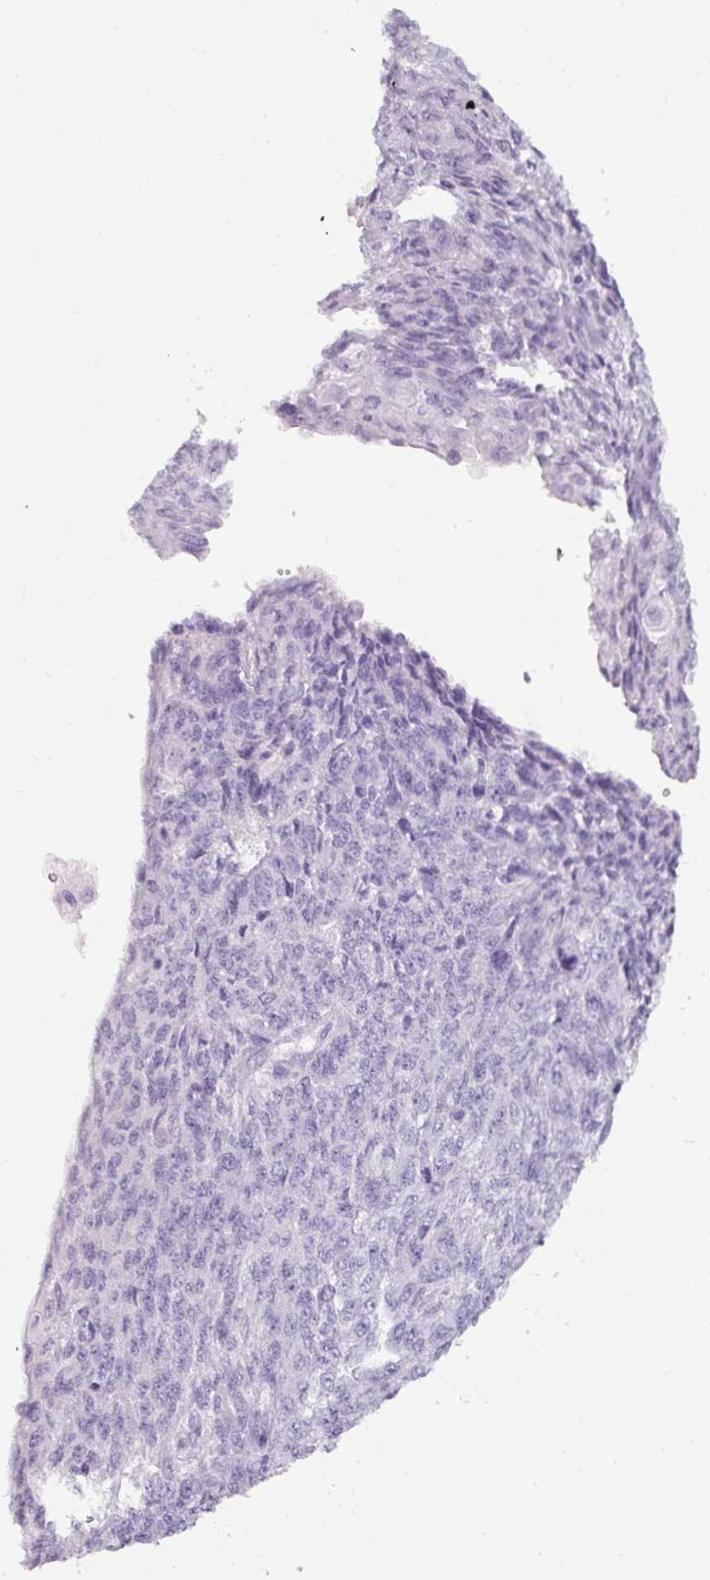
{"staining": {"intensity": "negative", "quantity": "none", "location": "none"}, "tissue": "endometrial cancer", "cell_type": "Tumor cells", "image_type": "cancer", "snomed": [{"axis": "morphology", "description": "Adenocarcinoma, NOS"}, {"axis": "topography", "description": "Endometrium"}], "caption": "Photomicrograph shows no protein staining in tumor cells of endometrial cancer (adenocarcinoma) tissue. The staining is performed using DAB brown chromogen with nuclei counter-stained in using hematoxylin.", "gene": "NAPSA", "patient": {"sex": "female", "age": 32}}